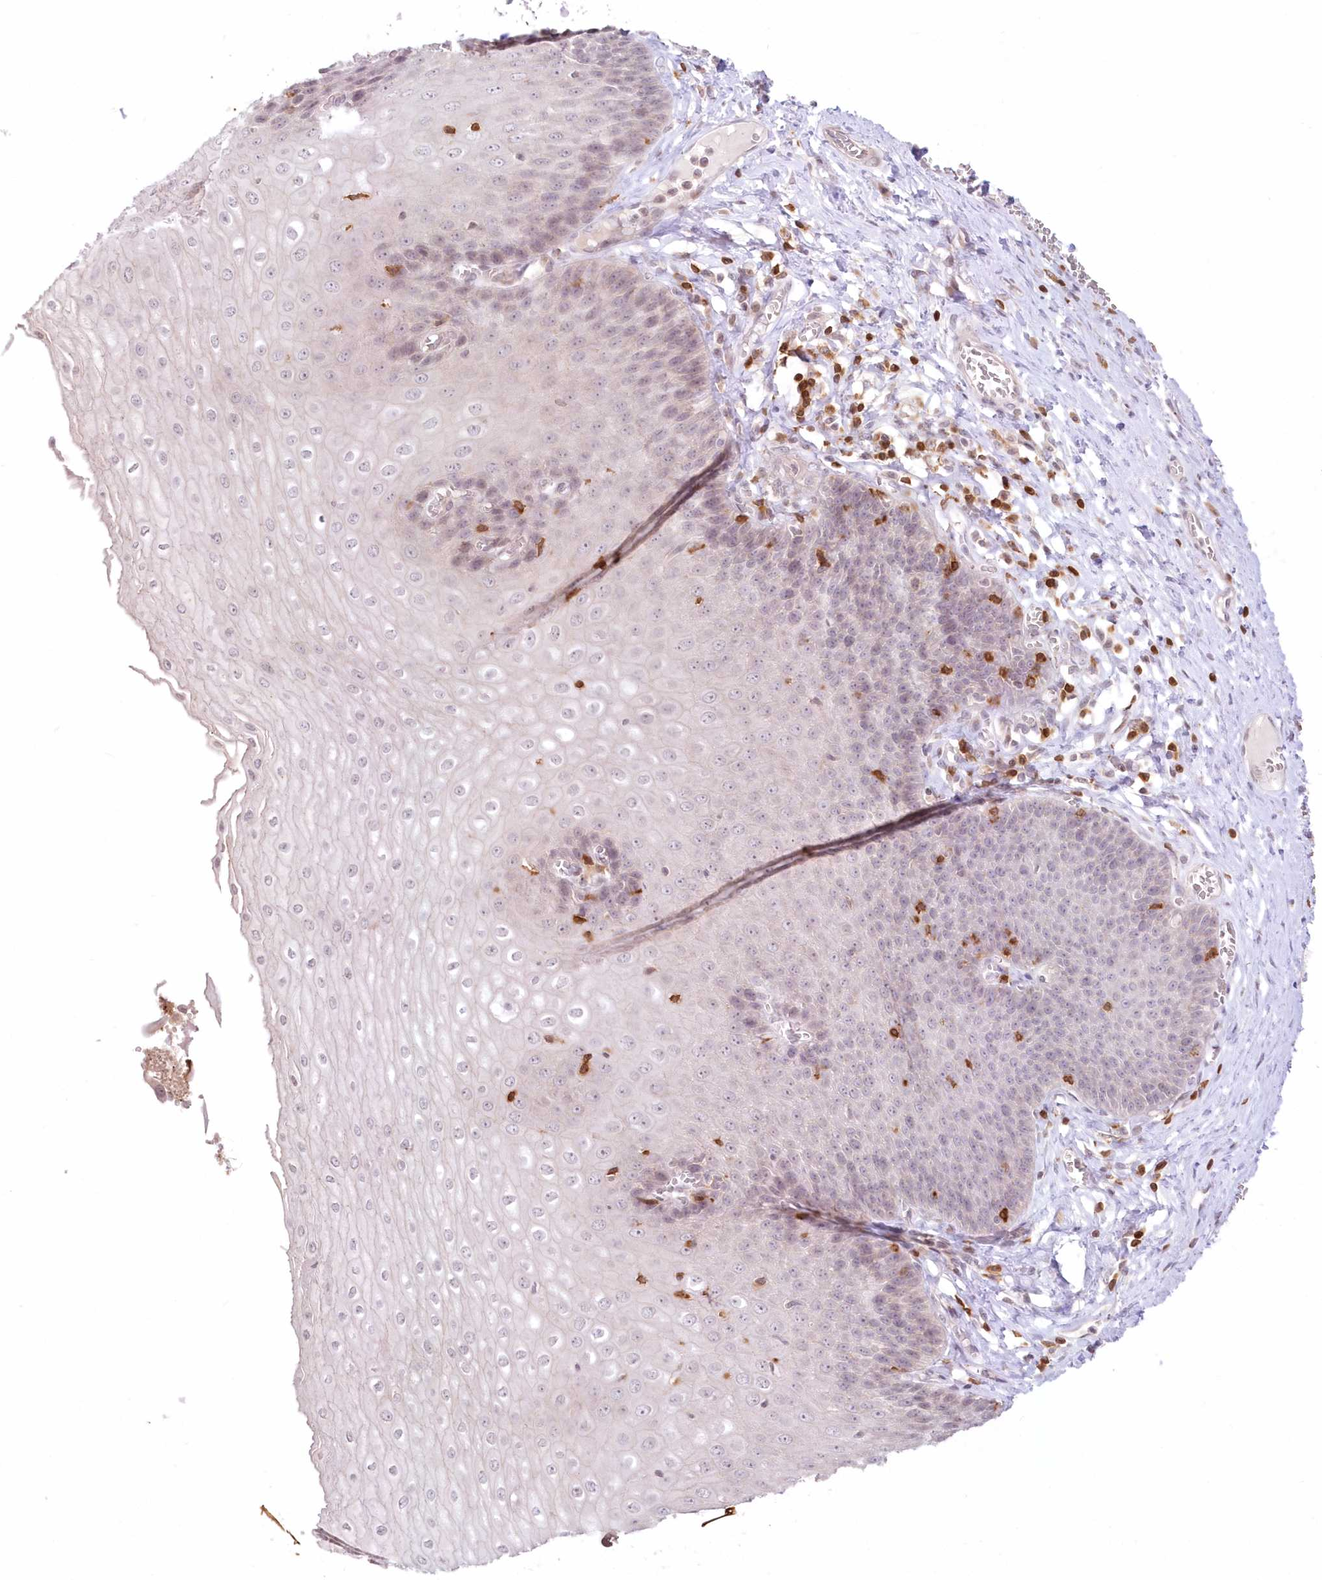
{"staining": {"intensity": "negative", "quantity": "none", "location": "none"}, "tissue": "esophagus", "cell_type": "Squamous epithelial cells", "image_type": "normal", "snomed": [{"axis": "morphology", "description": "Normal tissue, NOS"}, {"axis": "topography", "description": "Esophagus"}], "caption": "An immunohistochemistry (IHC) image of normal esophagus is shown. There is no staining in squamous epithelial cells of esophagus.", "gene": "MTMR3", "patient": {"sex": "male", "age": 60}}